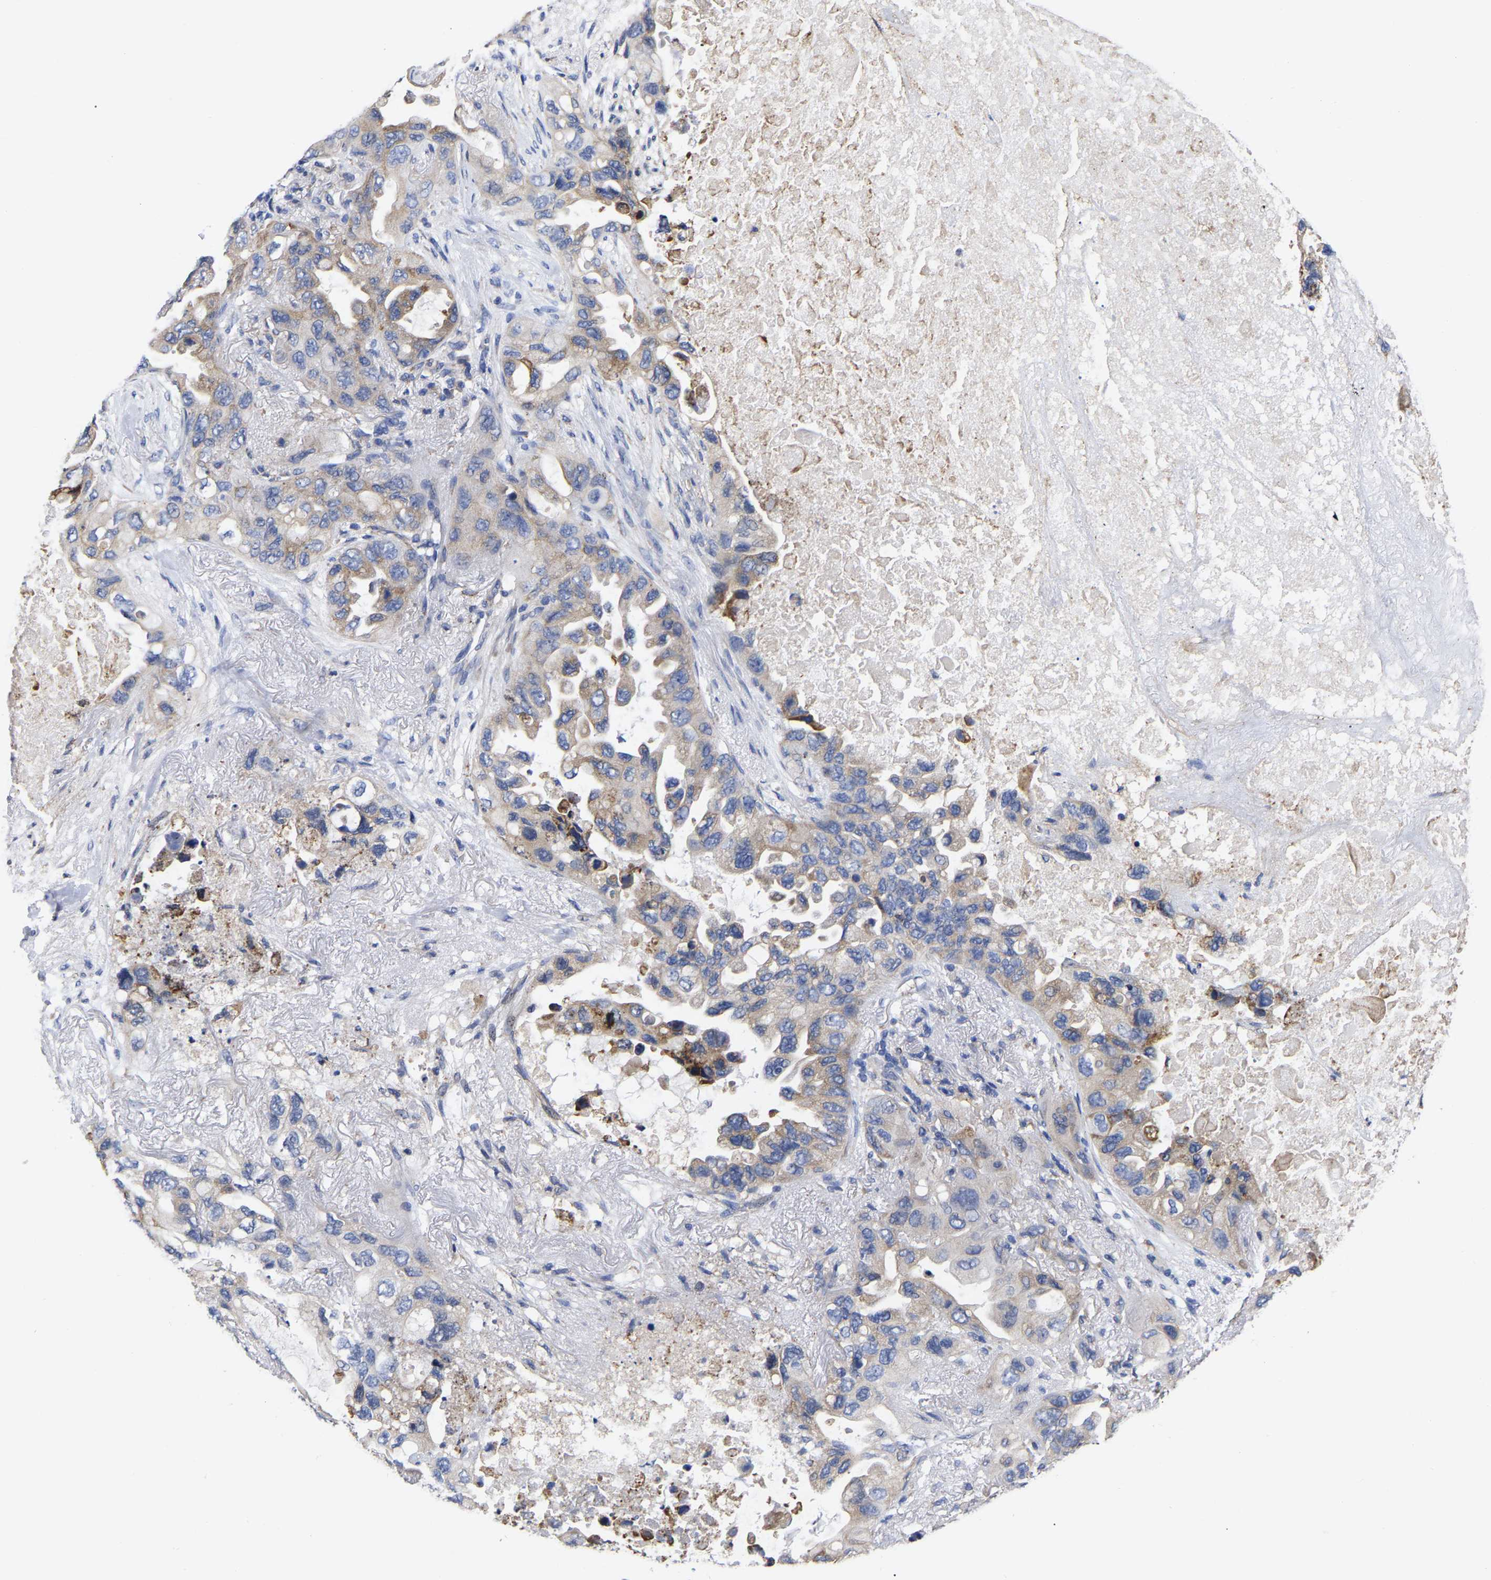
{"staining": {"intensity": "moderate", "quantity": "25%-75%", "location": "cytoplasmic/membranous"}, "tissue": "lung cancer", "cell_type": "Tumor cells", "image_type": "cancer", "snomed": [{"axis": "morphology", "description": "Squamous cell carcinoma, NOS"}, {"axis": "topography", "description": "Lung"}], "caption": "Approximately 25%-75% of tumor cells in squamous cell carcinoma (lung) reveal moderate cytoplasmic/membranous protein positivity as visualized by brown immunohistochemical staining.", "gene": "CFAP298", "patient": {"sex": "female", "age": 73}}